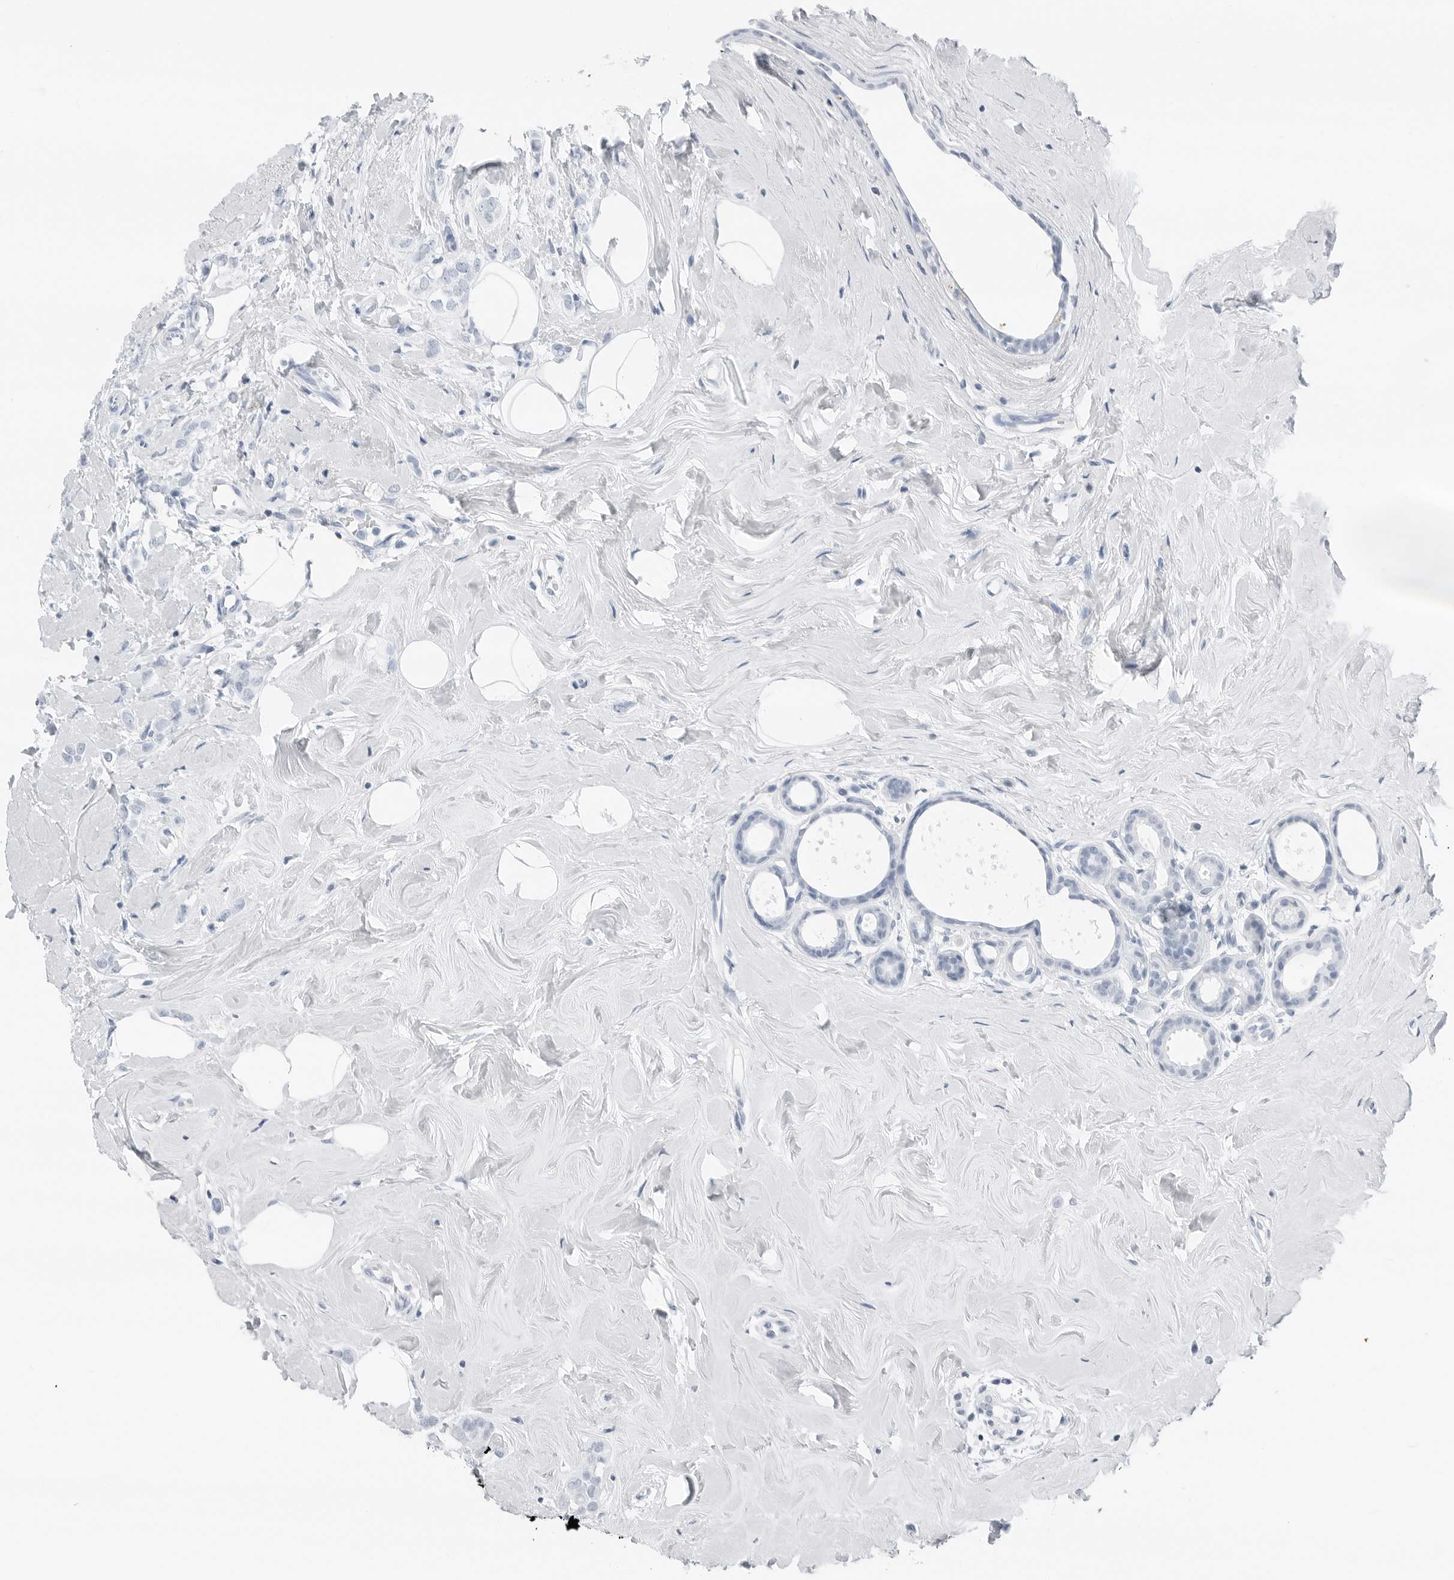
{"staining": {"intensity": "negative", "quantity": "none", "location": "none"}, "tissue": "breast cancer", "cell_type": "Tumor cells", "image_type": "cancer", "snomed": [{"axis": "morphology", "description": "Lobular carcinoma"}, {"axis": "topography", "description": "Breast"}], "caption": "There is no significant positivity in tumor cells of breast cancer.", "gene": "SLPI", "patient": {"sex": "female", "age": 47}}